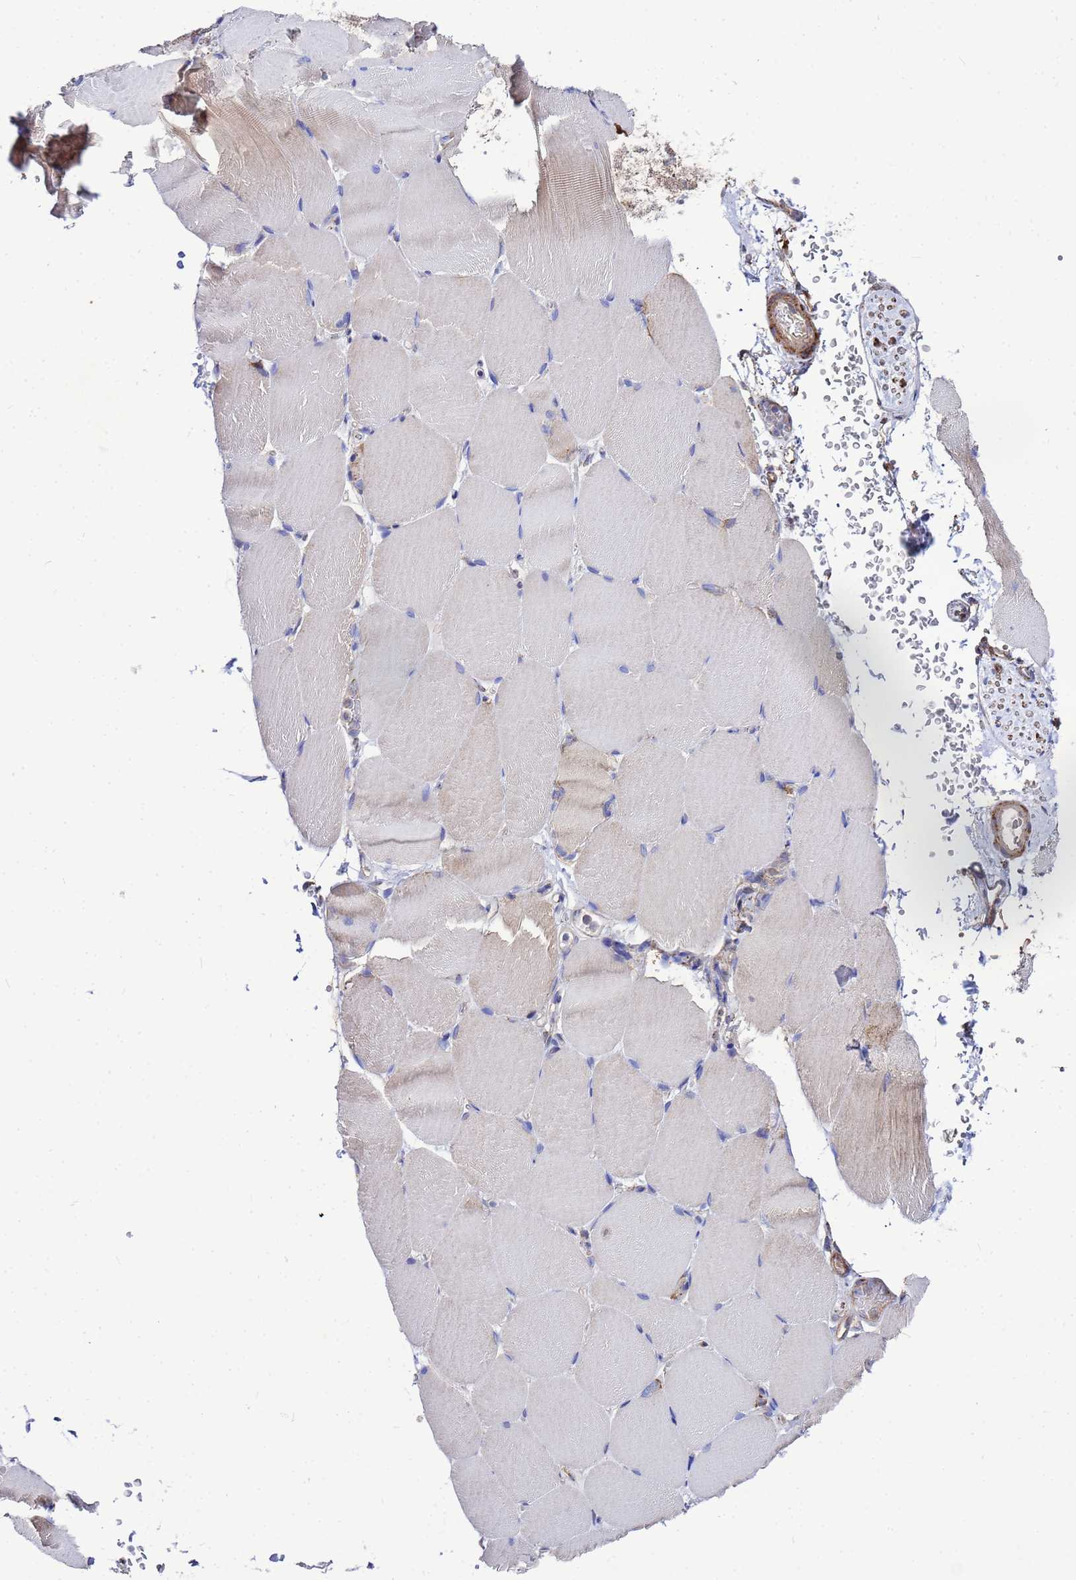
{"staining": {"intensity": "negative", "quantity": "none", "location": "none"}, "tissue": "skeletal muscle", "cell_type": "Myocytes", "image_type": "normal", "snomed": [{"axis": "morphology", "description": "Normal tissue, NOS"}, {"axis": "topography", "description": "Skeletal muscle"}, {"axis": "topography", "description": "Parathyroid gland"}], "caption": "Photomicrograph shows no protein positivity in myocytes of benign skeletal muscle. (Immunohistochemistry, brightfield microscopy, high magnification).", "gene": "FAHD2A", "patient": {"sex": "female", "age": 37}}